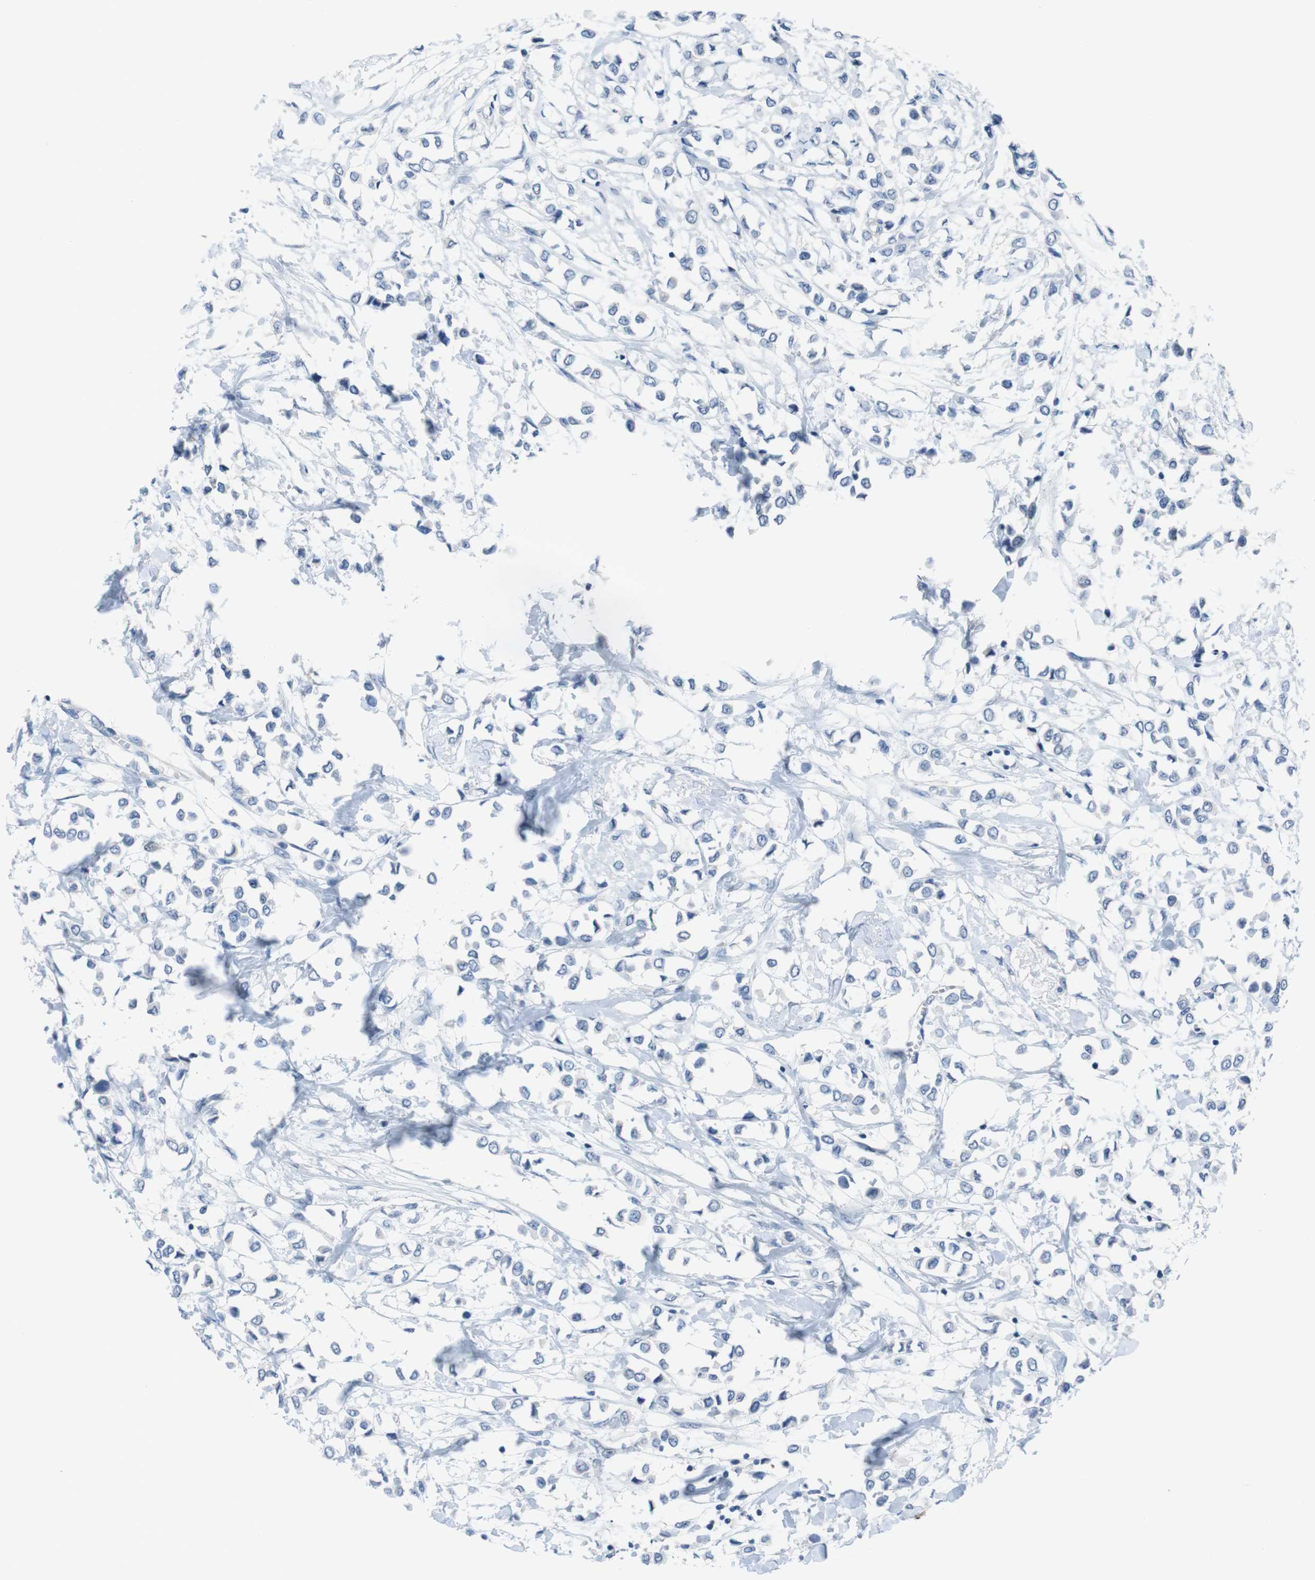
{"staining": {"intensity": "negative", "quantity": "none", "location": "none"}, "tissue": "breast cancer", "cell_type": "Tumor cells", "image_type": "cancer", "snomed": [{"axis": "morphology", "description": "Lobular carcinoma"}, {"axis": "topography", "description": "Breast"}], "caption": "Tumor cells show no significant protein positivity in lobular carcinoma (breast).", "gene": "HRH2", "patient": {"sex": "female", "age": 51}}